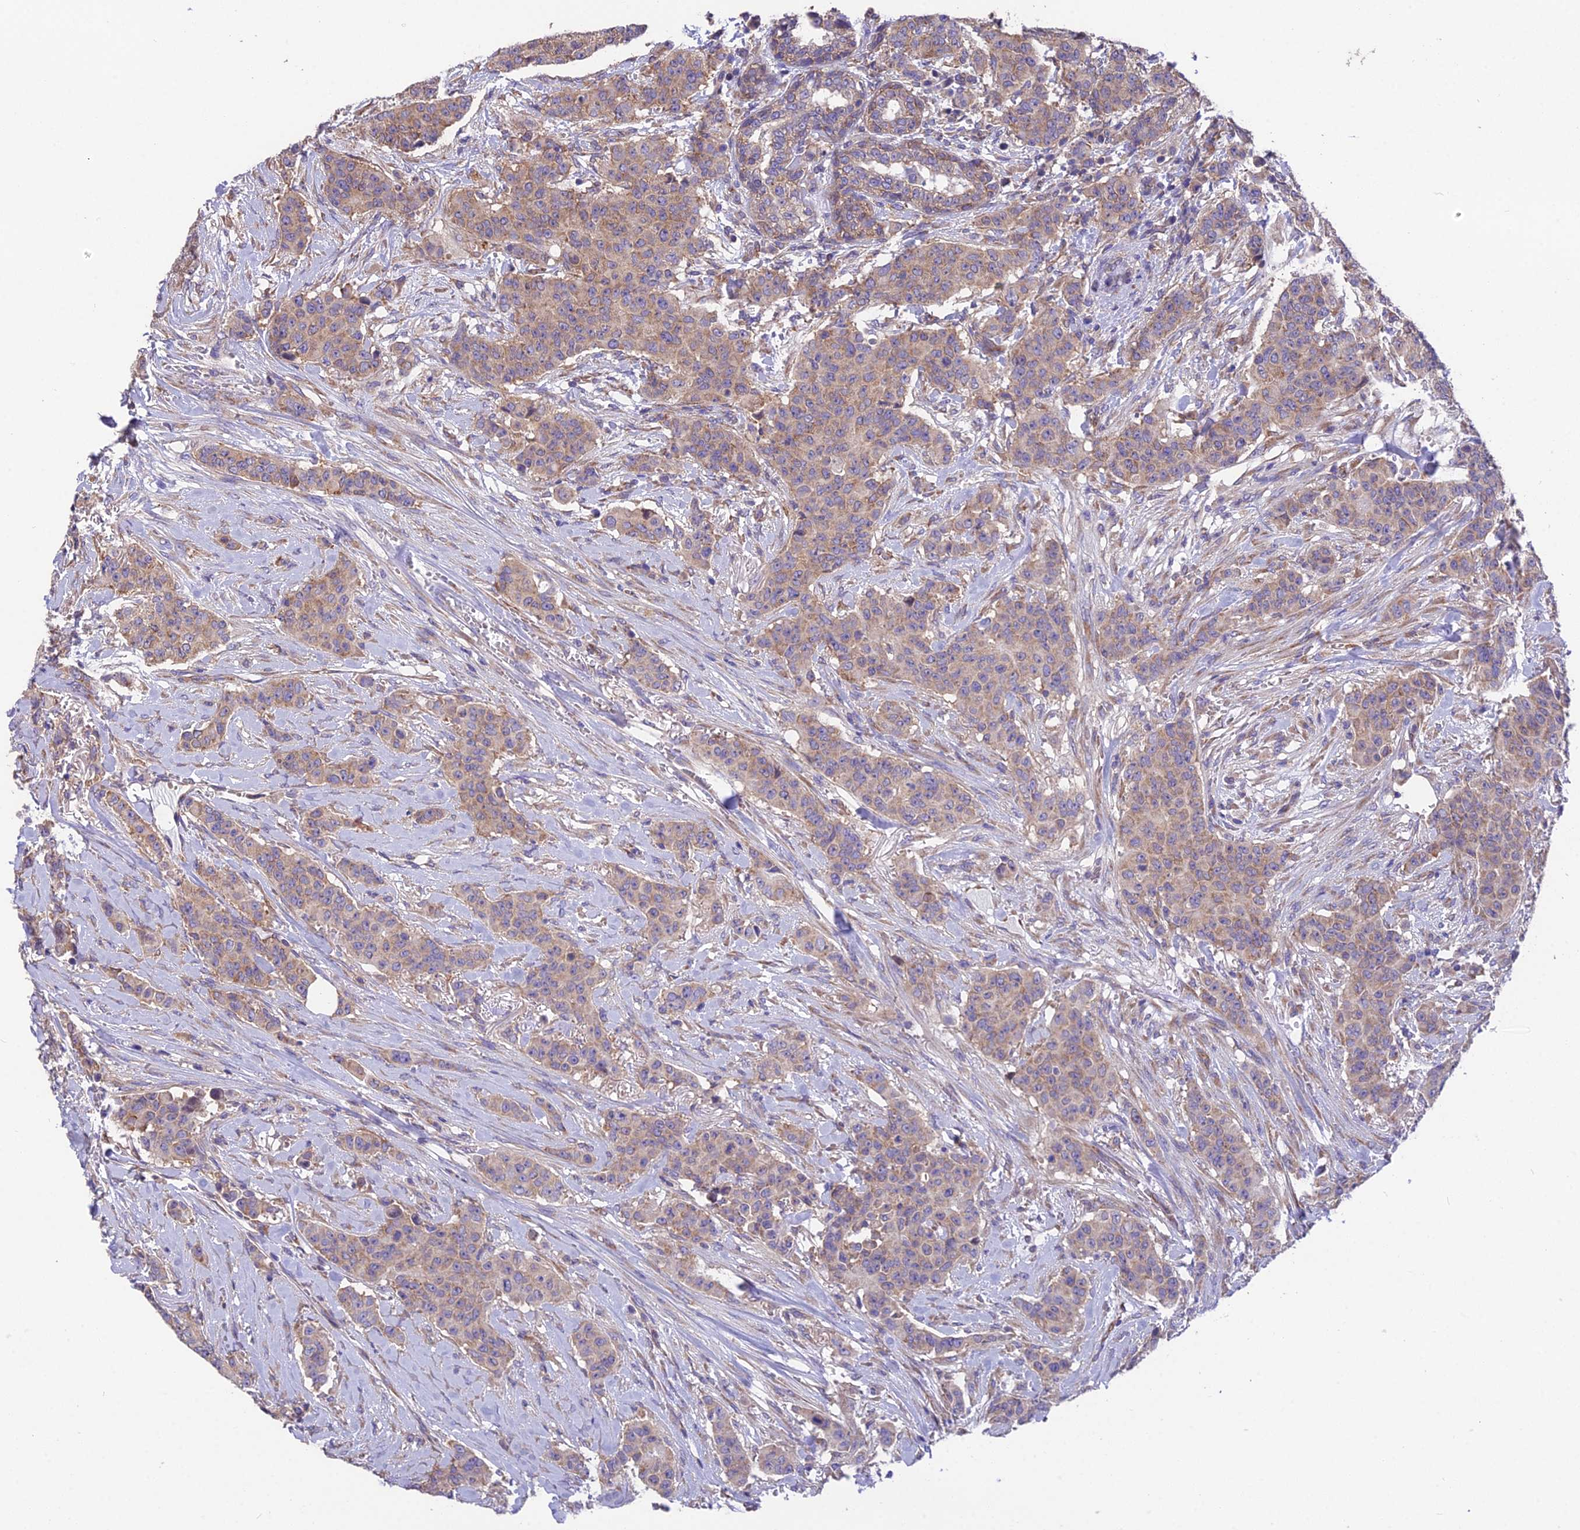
{"staining": {"intensity": "moderate", "quantity": ">75%", "location": "cytoplasmic/membranous"}, "tissue": "breast cancer", "cell_type": "Tumor cells", "image_type": "cancer", "snomed": [{"axis": "morphology", "description": "Duct carcinoma"}, {"axis": "topography", "description": "Breast"}], "caption": "The micrograph displays a brown stain indicating the presence of a protein in the cytoplasmic/membranous of tumor cells in breast cancer.", "gene": "BLOC1S4", "patient": {"sex": "female", "age": 40}}